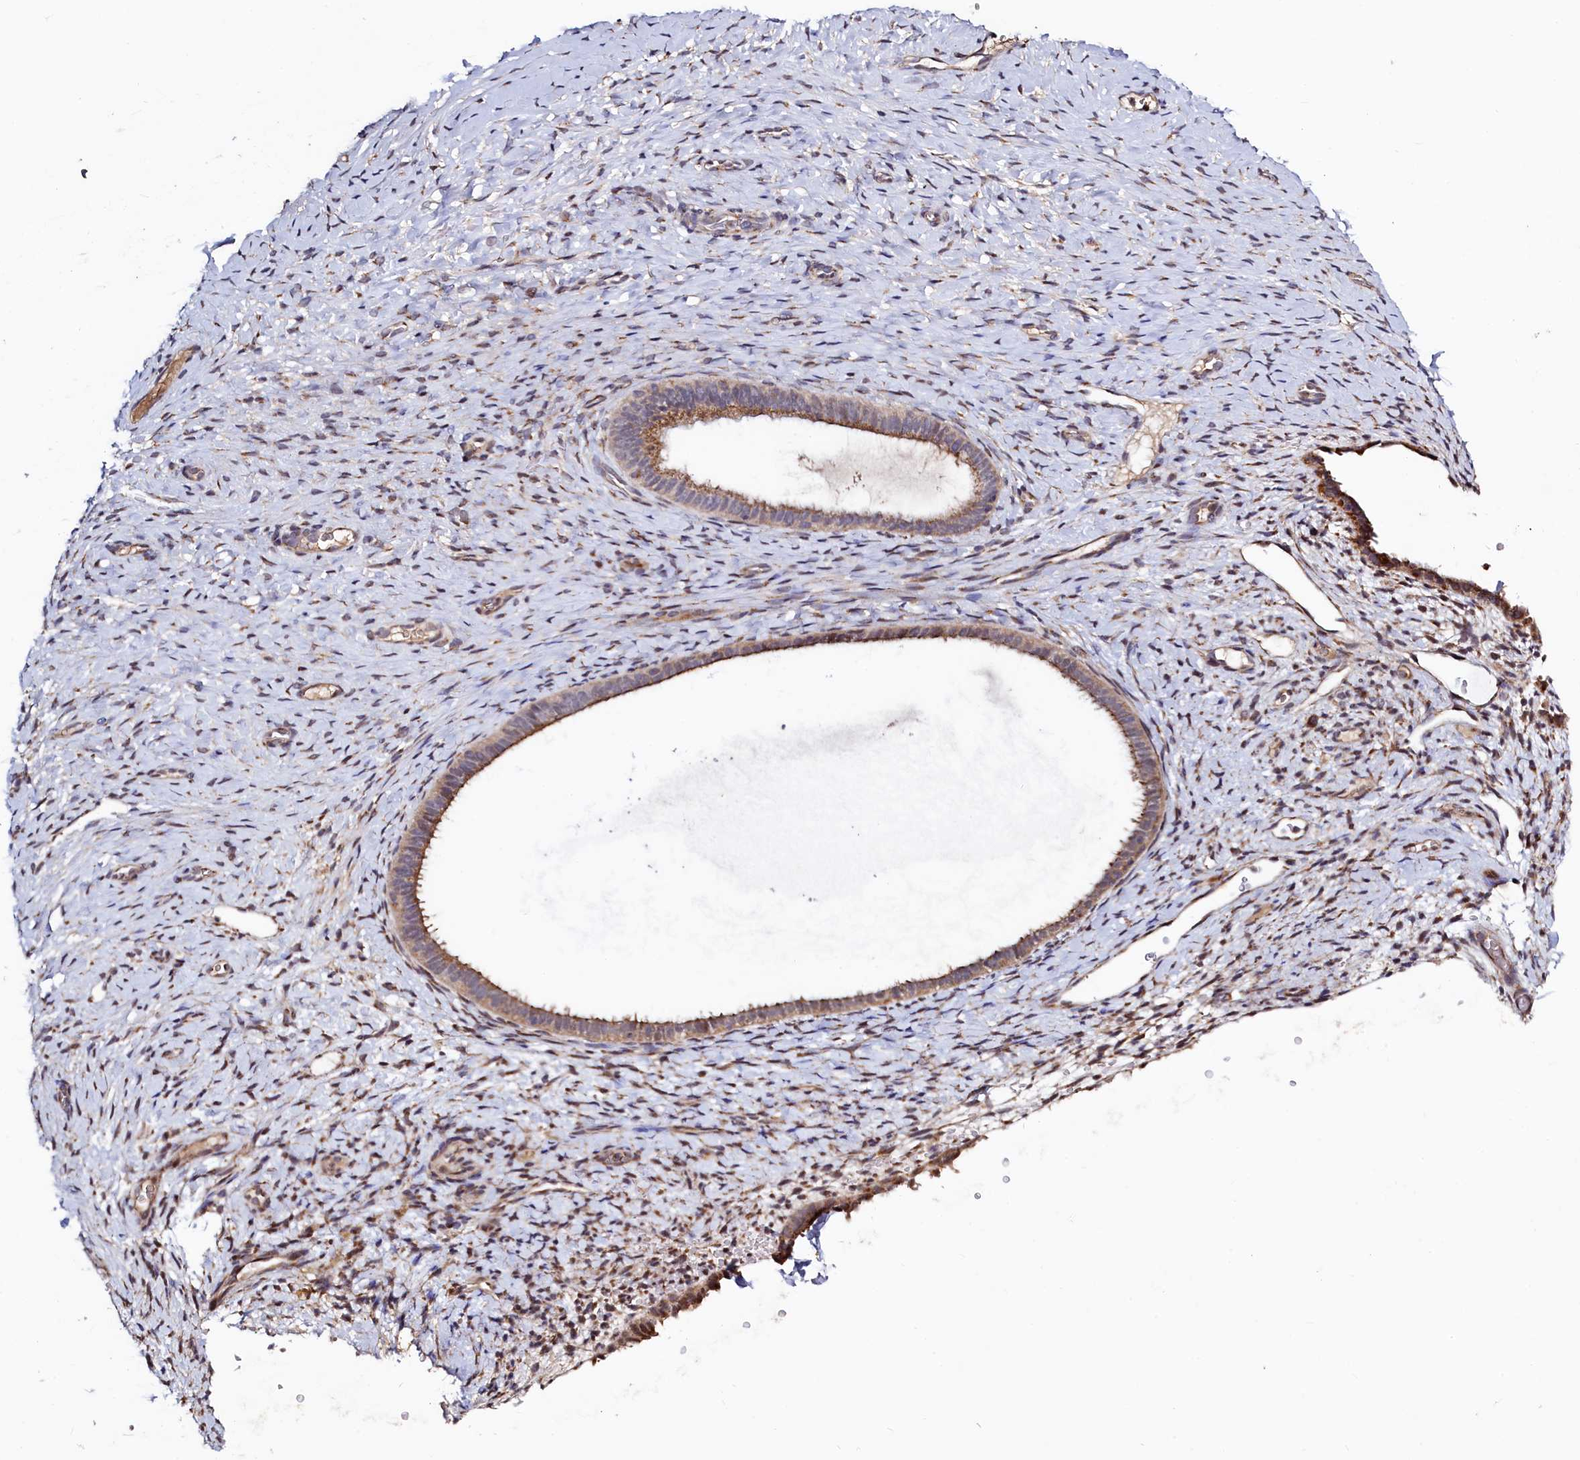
{"staining": {"intensity": "weak", "quantity": "<25%", "location": "cytoplasmic/membranous"}, "tissue": "endometrium", "cell_type": "Cells in endometrial stroma", "image_type": "normal", "snomed": [{"axis": "morphology", "description": "Normal tissue, NOS"}, {"axis": "topography", "description": "Endometrium"}], "caption": "The immunohistochemistry (IHC) photomicrograph has no significant staining in cells in endometrial stroma of endometrium. (DAB (3,3'-diaminobenzidine) immunohistochemistry (IHC), high magnification).", "gene": "SEC24C", "patient": {"sex": "female", "age": 65}}